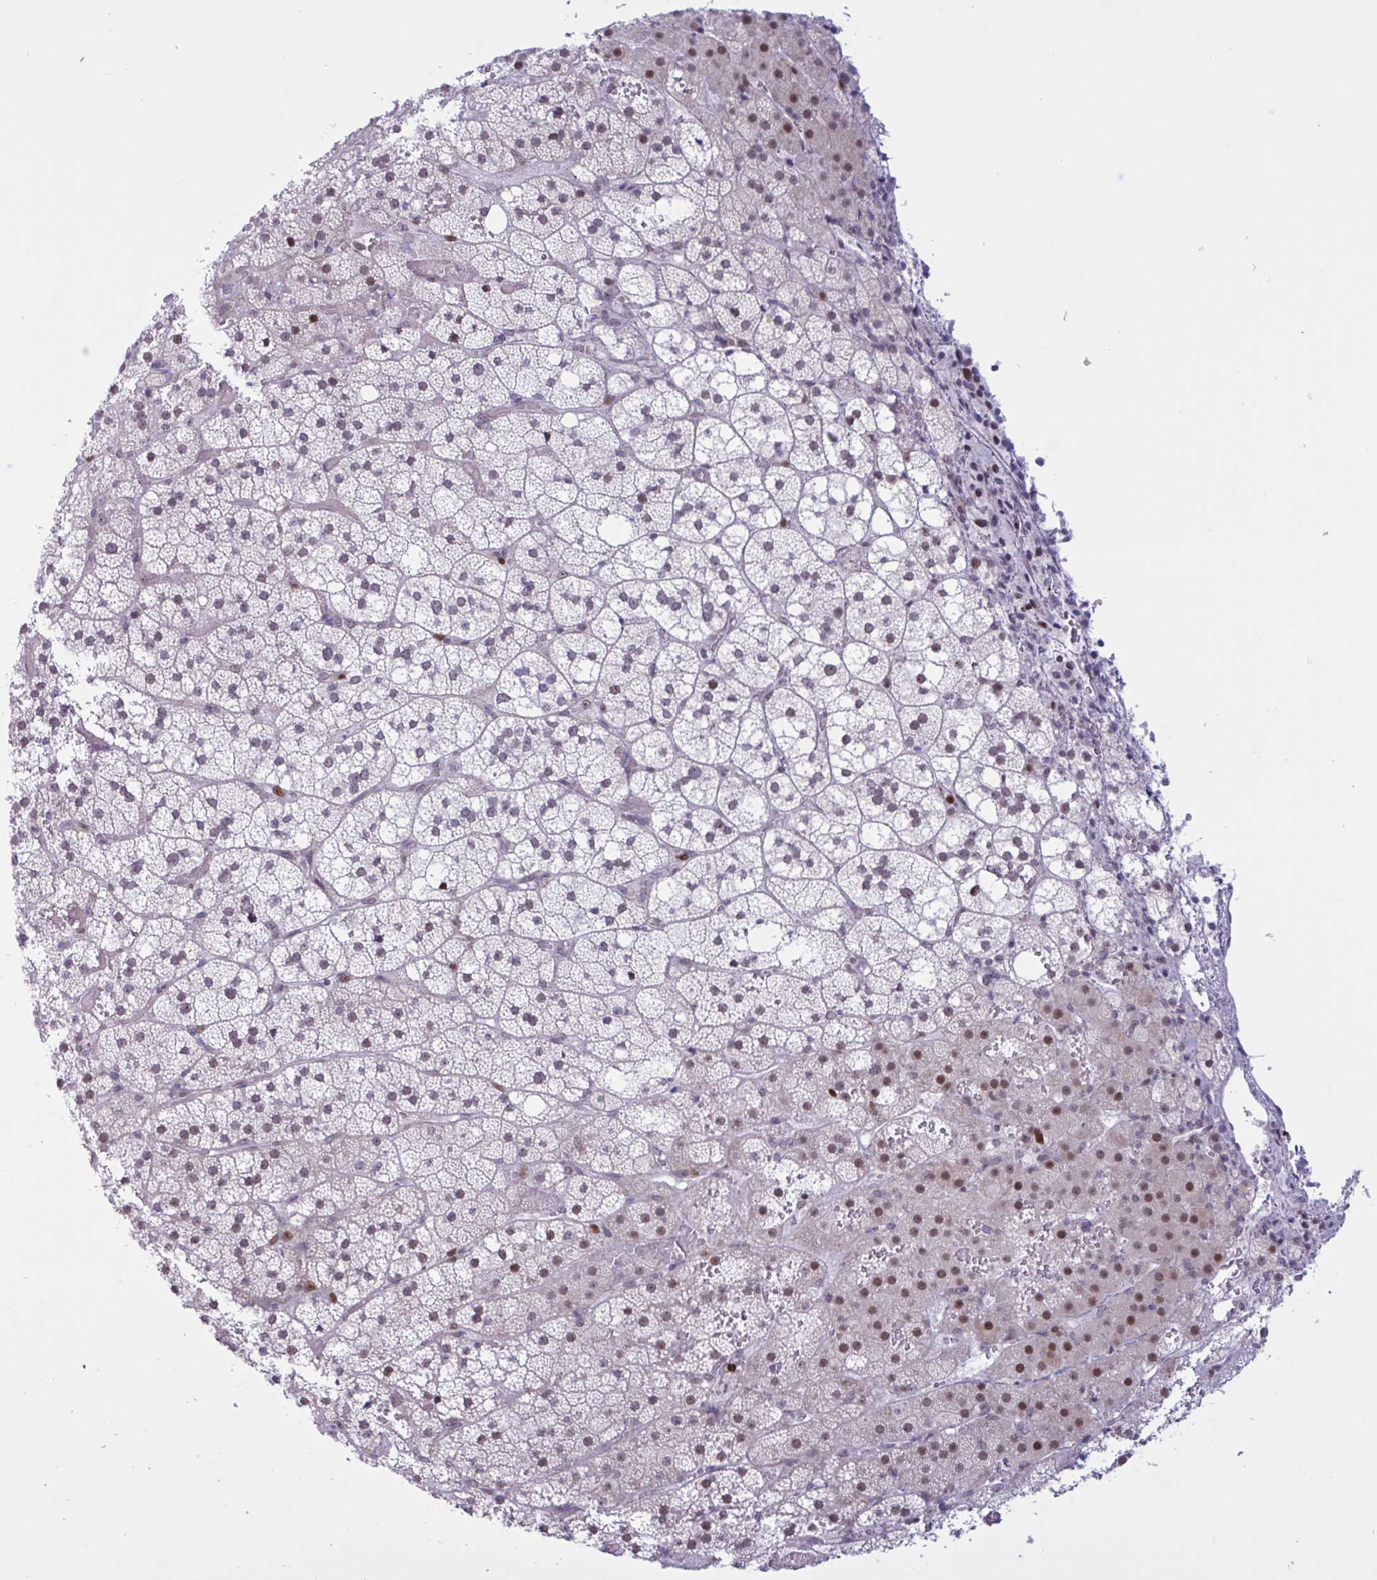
{"staining": {"intensity": "strong", "quantity": "<25%", "location": "nuclear"}, "tissue": "adrenal gland", "cell_type": "Glandular cells", "image_type": "normal", "snomed": [{"axis": "morphology", "description": "Normal tissue, NOS"}, {"axis": "topography", "description": "Adrenal gland"}], "caption": "The histopathology image displays staining of benign adrenal gland, revealing strong nuclear protein staining (brown color) within glandular cells.", "gene": "PRMT6", "patient": {"sex": "male", "age": 53}}